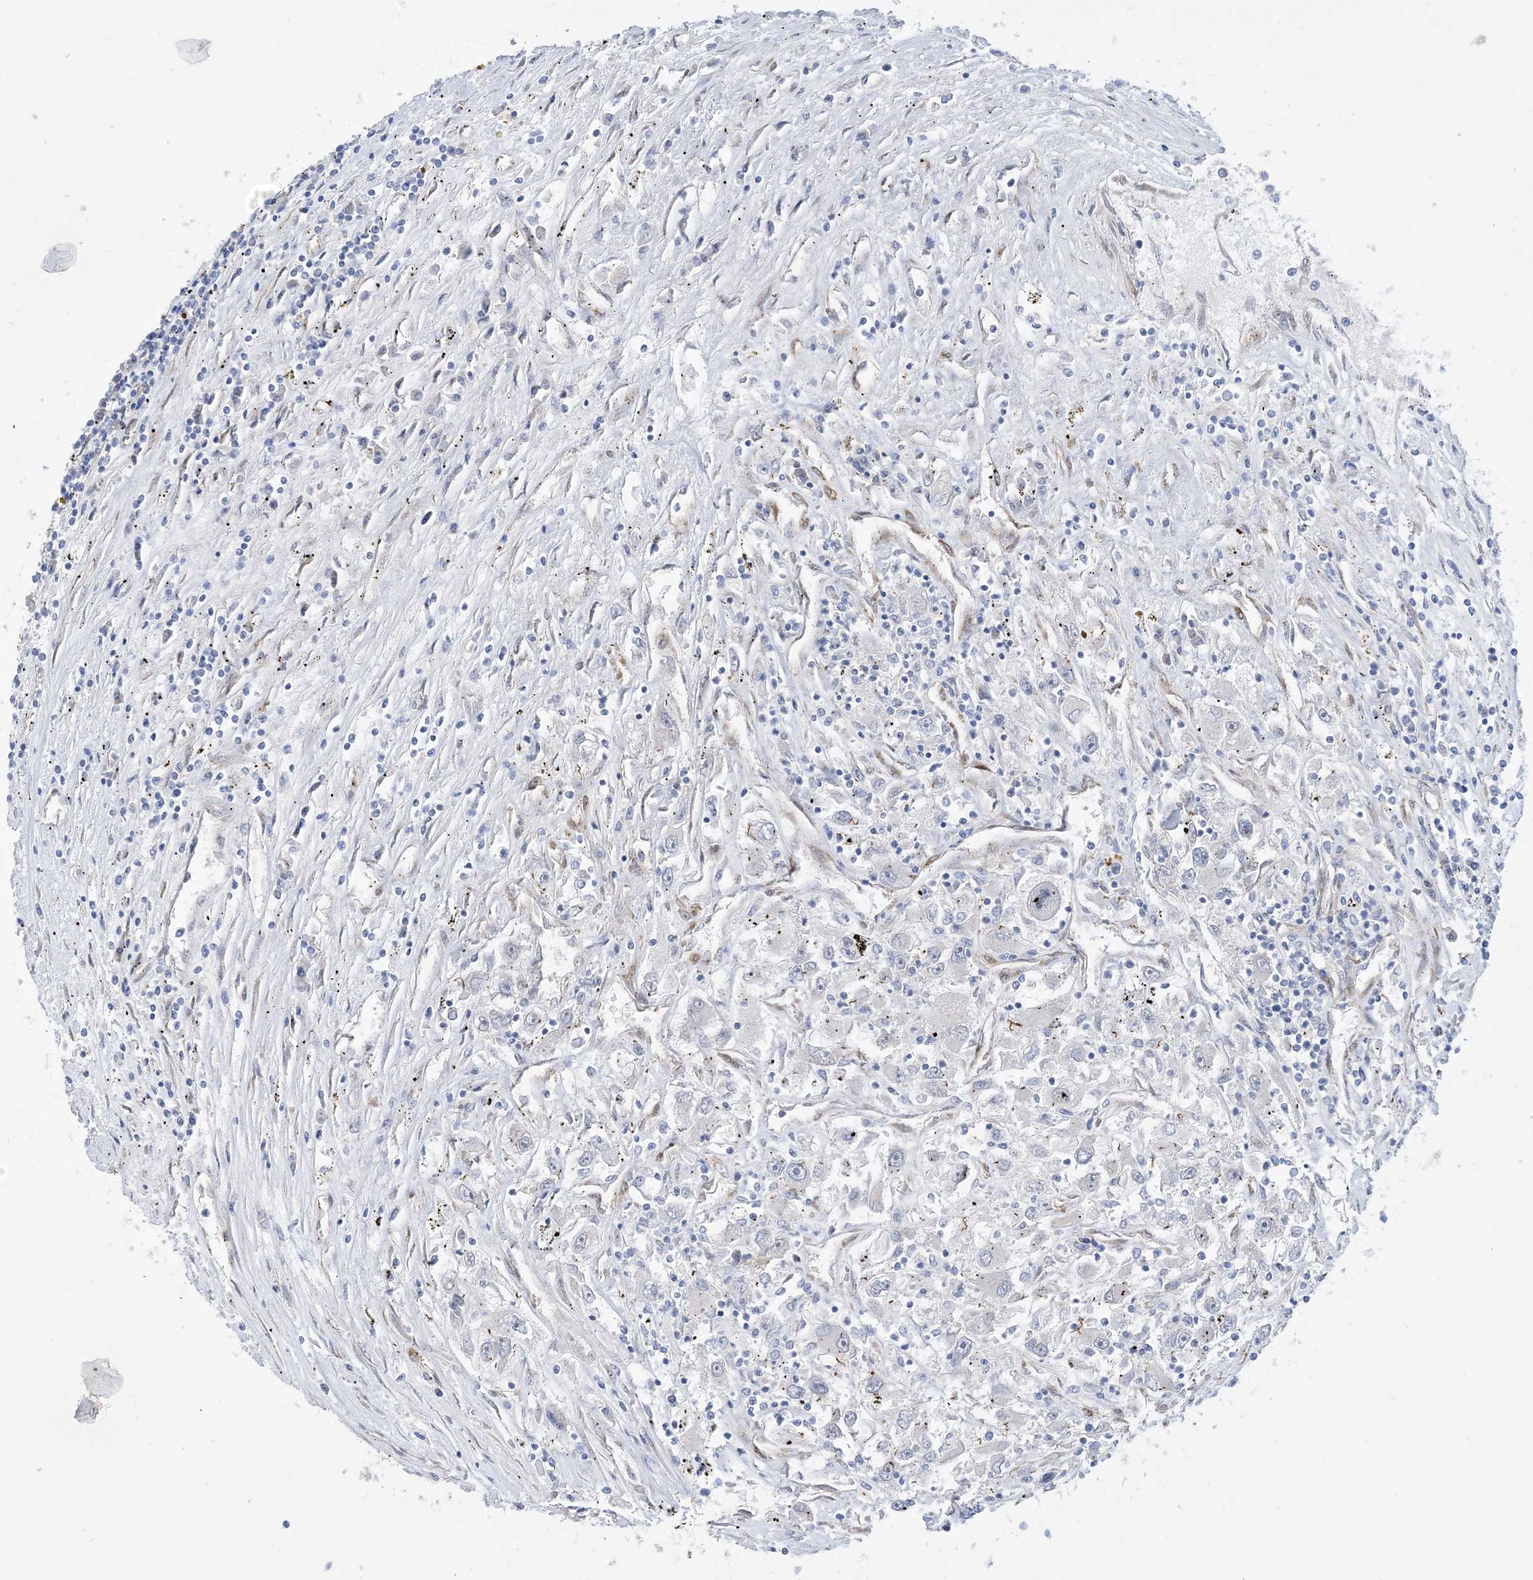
{"staining": {"intensity": "negative", "quantity": "none", "location": "none"}, "tissue": "renal cancer", "cell_type": "Tumor cells", "image_type": "cancer", "snomed": [{"axis": "morphology", "description": "Adenocarcinoma, NOS"}, {"axis": "topography", "description": "Kidney"}], "caption": "The photomicrograph reveals no significant staining in tumor cells of adenocarcinoma (renal).", "gene": "RBMS3", "patient": {"sex": "female", "age": 52}}